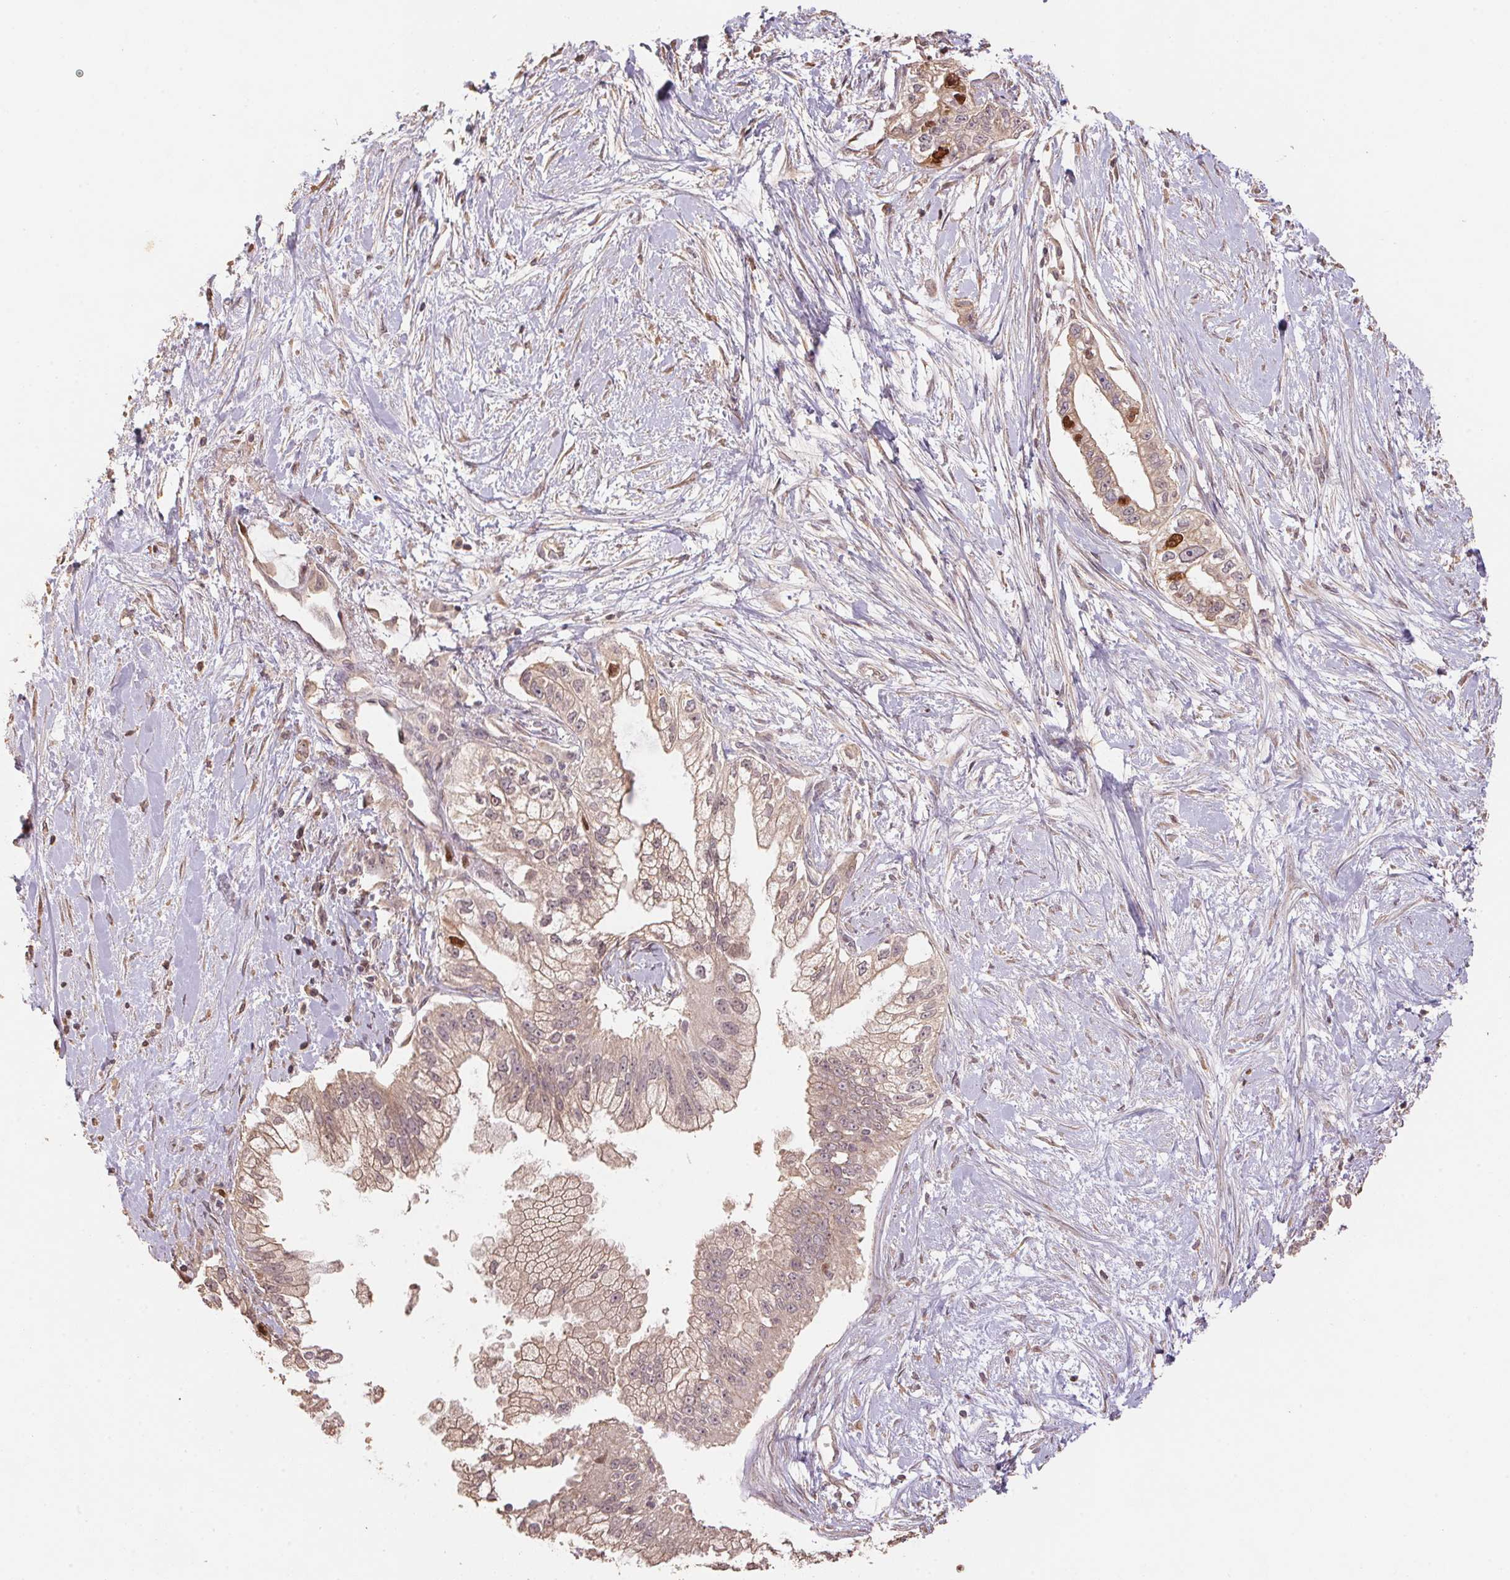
{"staining": {"intensity": "weak", "quantity": ">75%", "location": "cytoplasmic/membranous,nuclear"}, "tissue": "pancreatic cancer", "cell_type": "Tumor cells", "image_type": "cancer", "snomed": [{"axis": "morphology", "description": "Adenocarcinoma, NOS"}, {"axis": "topography", "description": "Pancreas"}], "caption": "Immunohistochemical staining of pancreatic cancer (adenocarcinoma) exhibits low levels of weak cytoplasmic/membranous and nuclear protein positivity in about >75% of tumor cells.", "gene": "CENPF", "patient": {"sex": "male", "age": 70}}